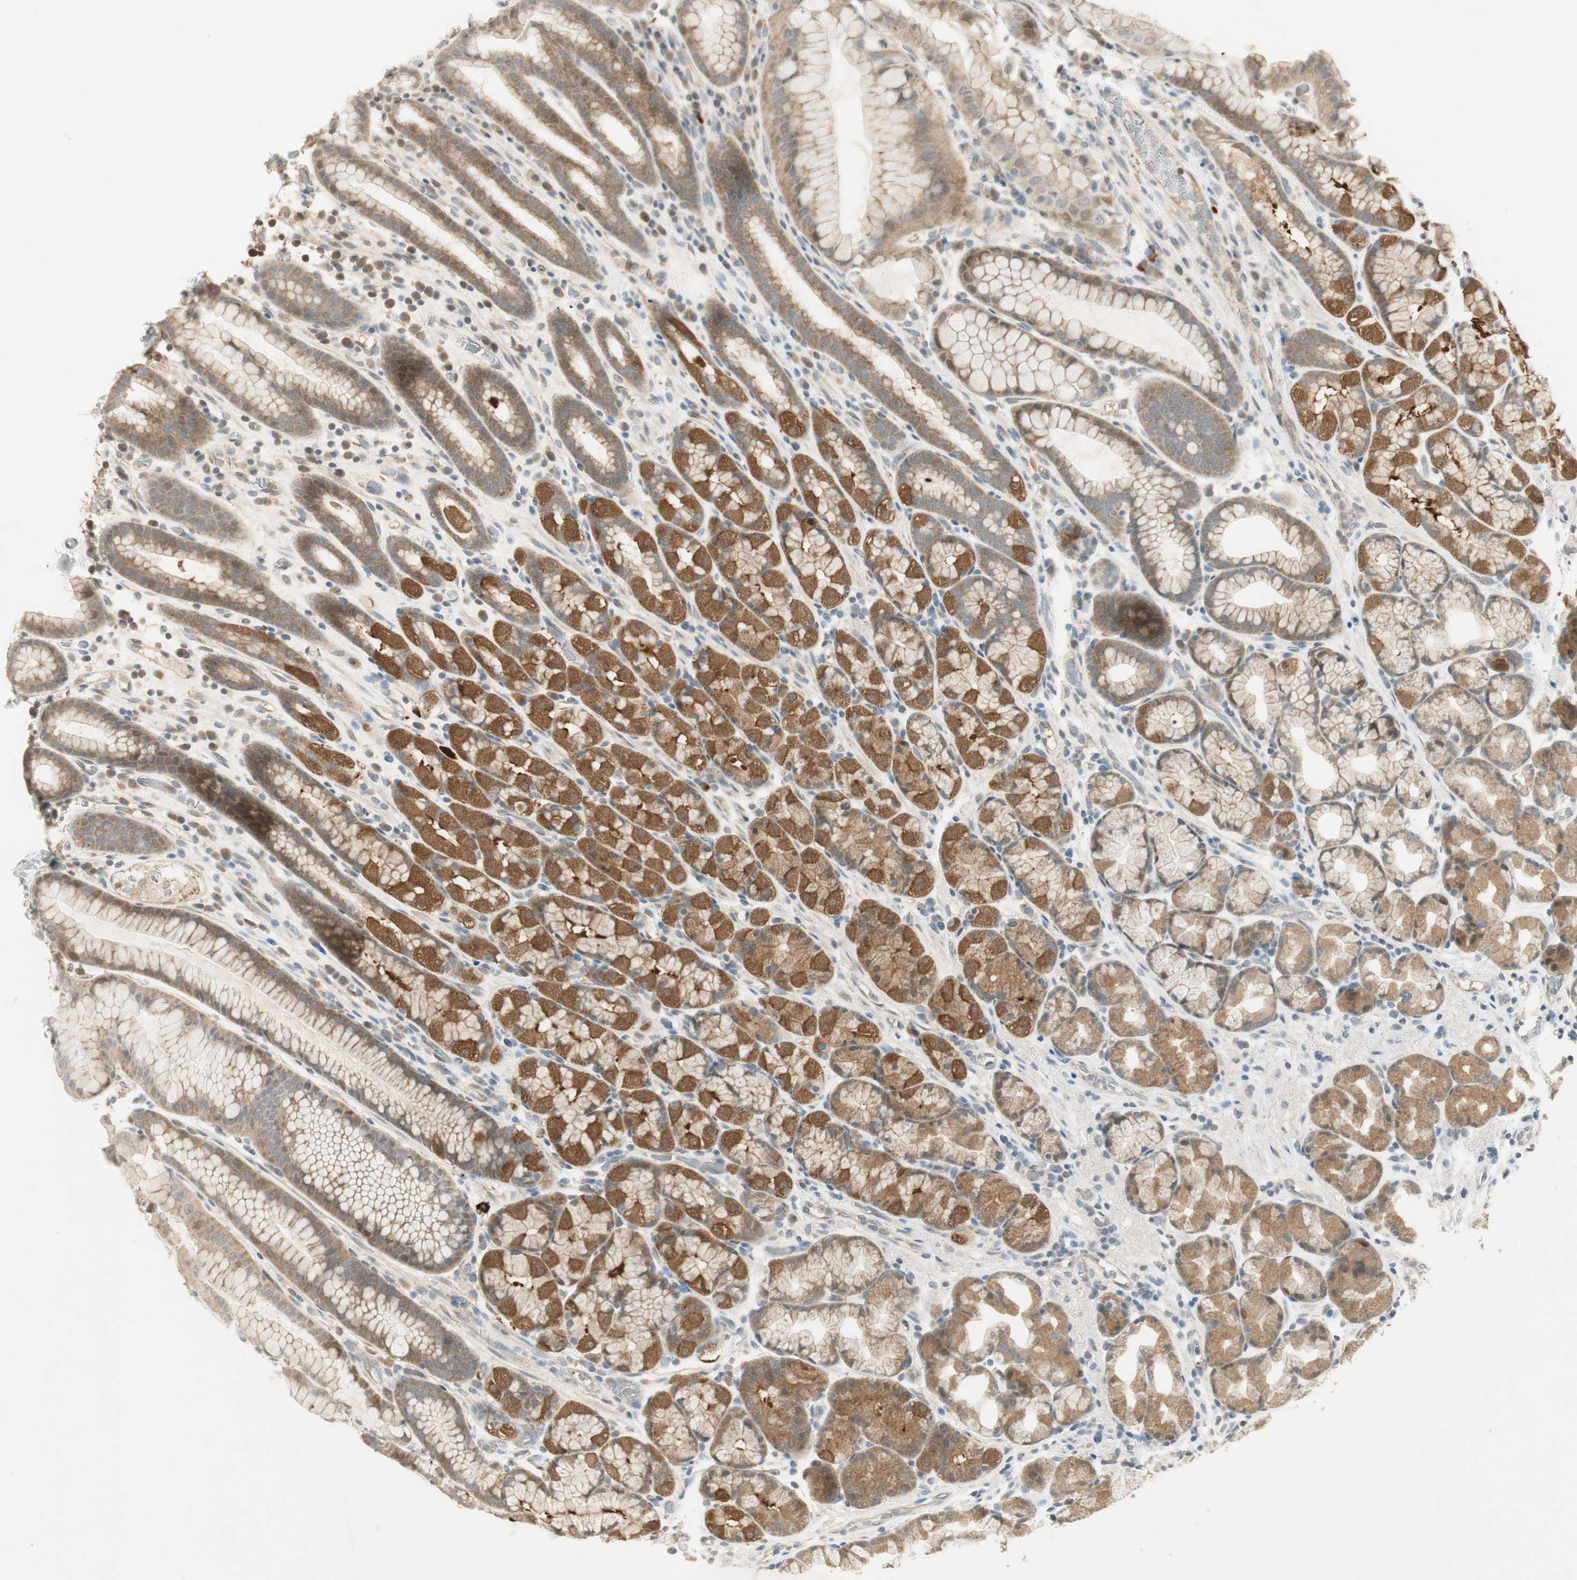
{"staining": {"intensity": "strong", "quantity": ">75%", "location": "cytoplasmic/membranous,nuclear"}, "tissue": "stomach", "cell_type": "Glandular cells", "image_type": "normal", "snomed": [{"axis": "morphology", "description": "Normal tissue, NOS"}, {"axis": "topography", "description": "Stomach, upper"}], "caption": "Protein staining by immunohistochemistry (IHC) exhibits strong cytoplasmic/membranous,nuclear staining in about >75% of glandular cells in unremarkable stomach.", "gene": "USP2", "patient": {"sex": "male", "age": 68}}